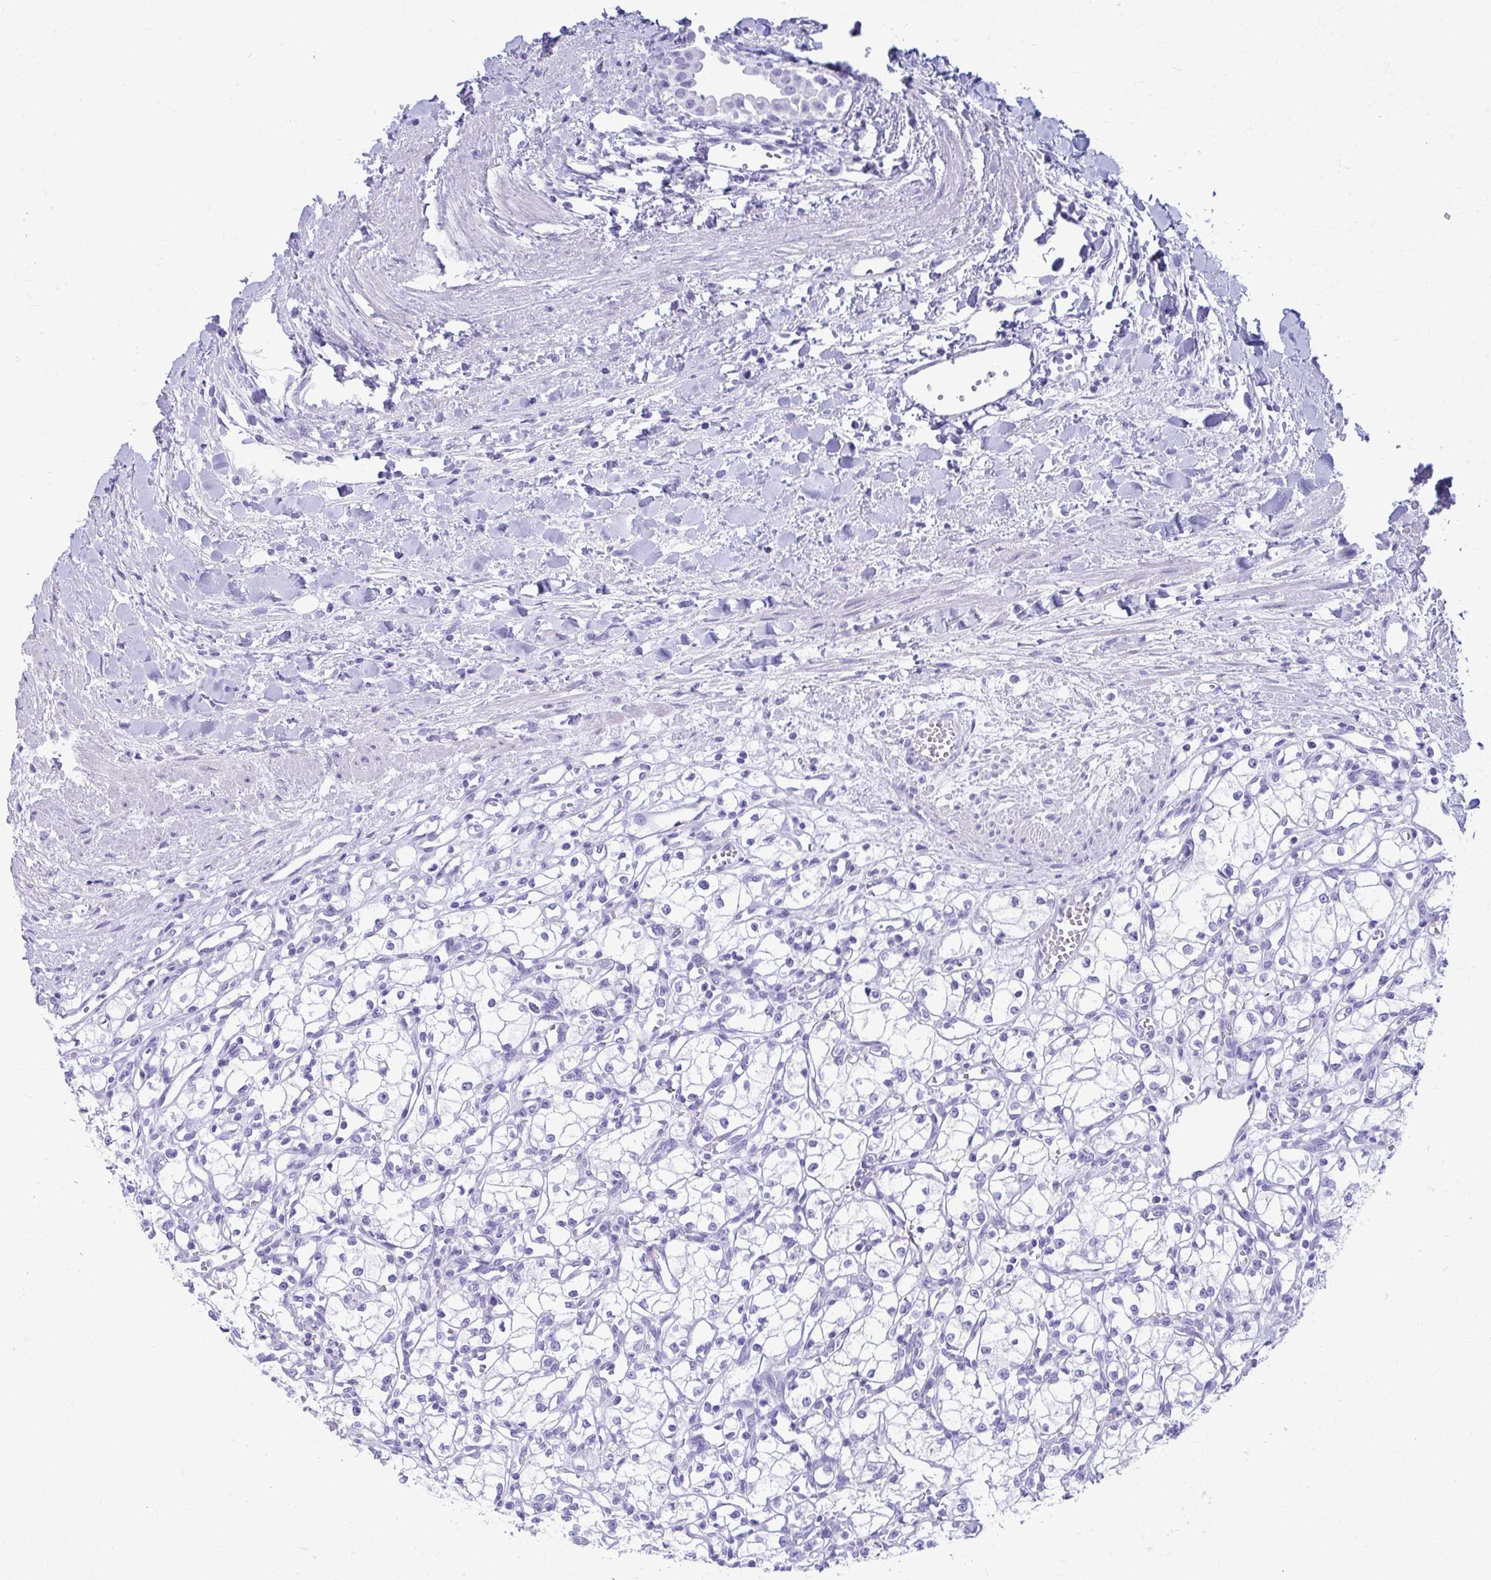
{"staining": {"intensity": "negative", "quantity": "none", "location": "none"}, "tissue": "renal cancer", "cell_type": "Tumor cells", "image_type": "cancer", "snomed": [{"axis": "morphology", "description": "Adenocarcinoma, NOS"}, {"axis": "topography", "description": "Kidney"}], "caption": "Micrograph shows no significant protein positivity in tumor cells of renal adenocarcinoma.", "gene": "ATP4B", "patient": {"sex": "male", "age": 59}}